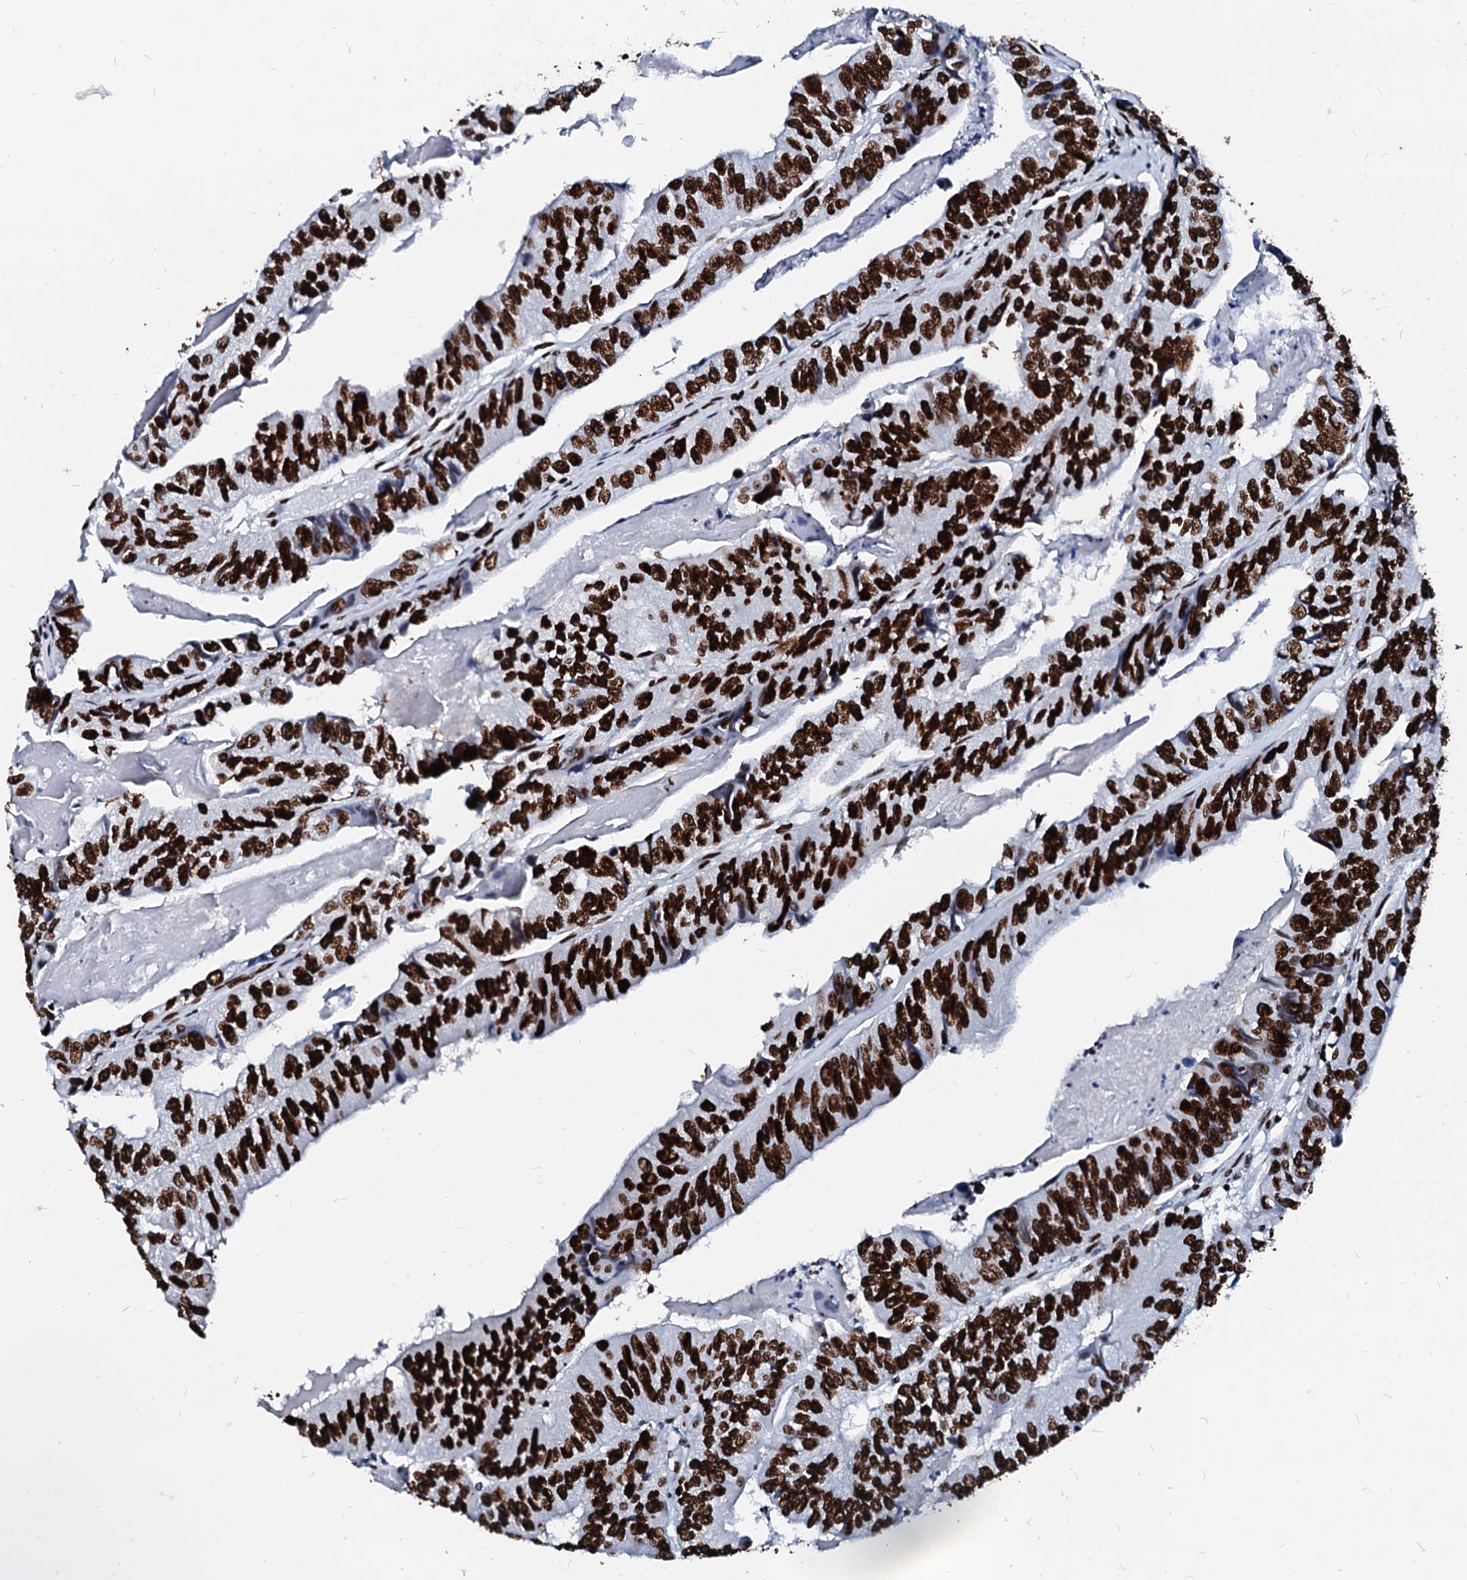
{"staining": {"intensity": "strong", "quantity": ">75%", "location": "nuclear"}, "tissue": "colorectal cancer", "cell_type": "Tumor cells", "image_type": "cancer", "snomed": [{"axis": "morphology", "description": "Adenocarcinoma, NOS"}, {"axis": "topography", "description": "Colon"}], "caption": "Brown immunohistochemical staining in adenocarcinoma (colorectal) demonstrates strong nuclear expression in approximately >75% of tumor cells. The protein is stained brown, and the nuclei are stained in blue (DAB (3,3'-diaminobenzidine) IHC with brightfield microscopy, high magnification).", "gene": "RALY", "patient": {"sex": "female", "age": 67}}